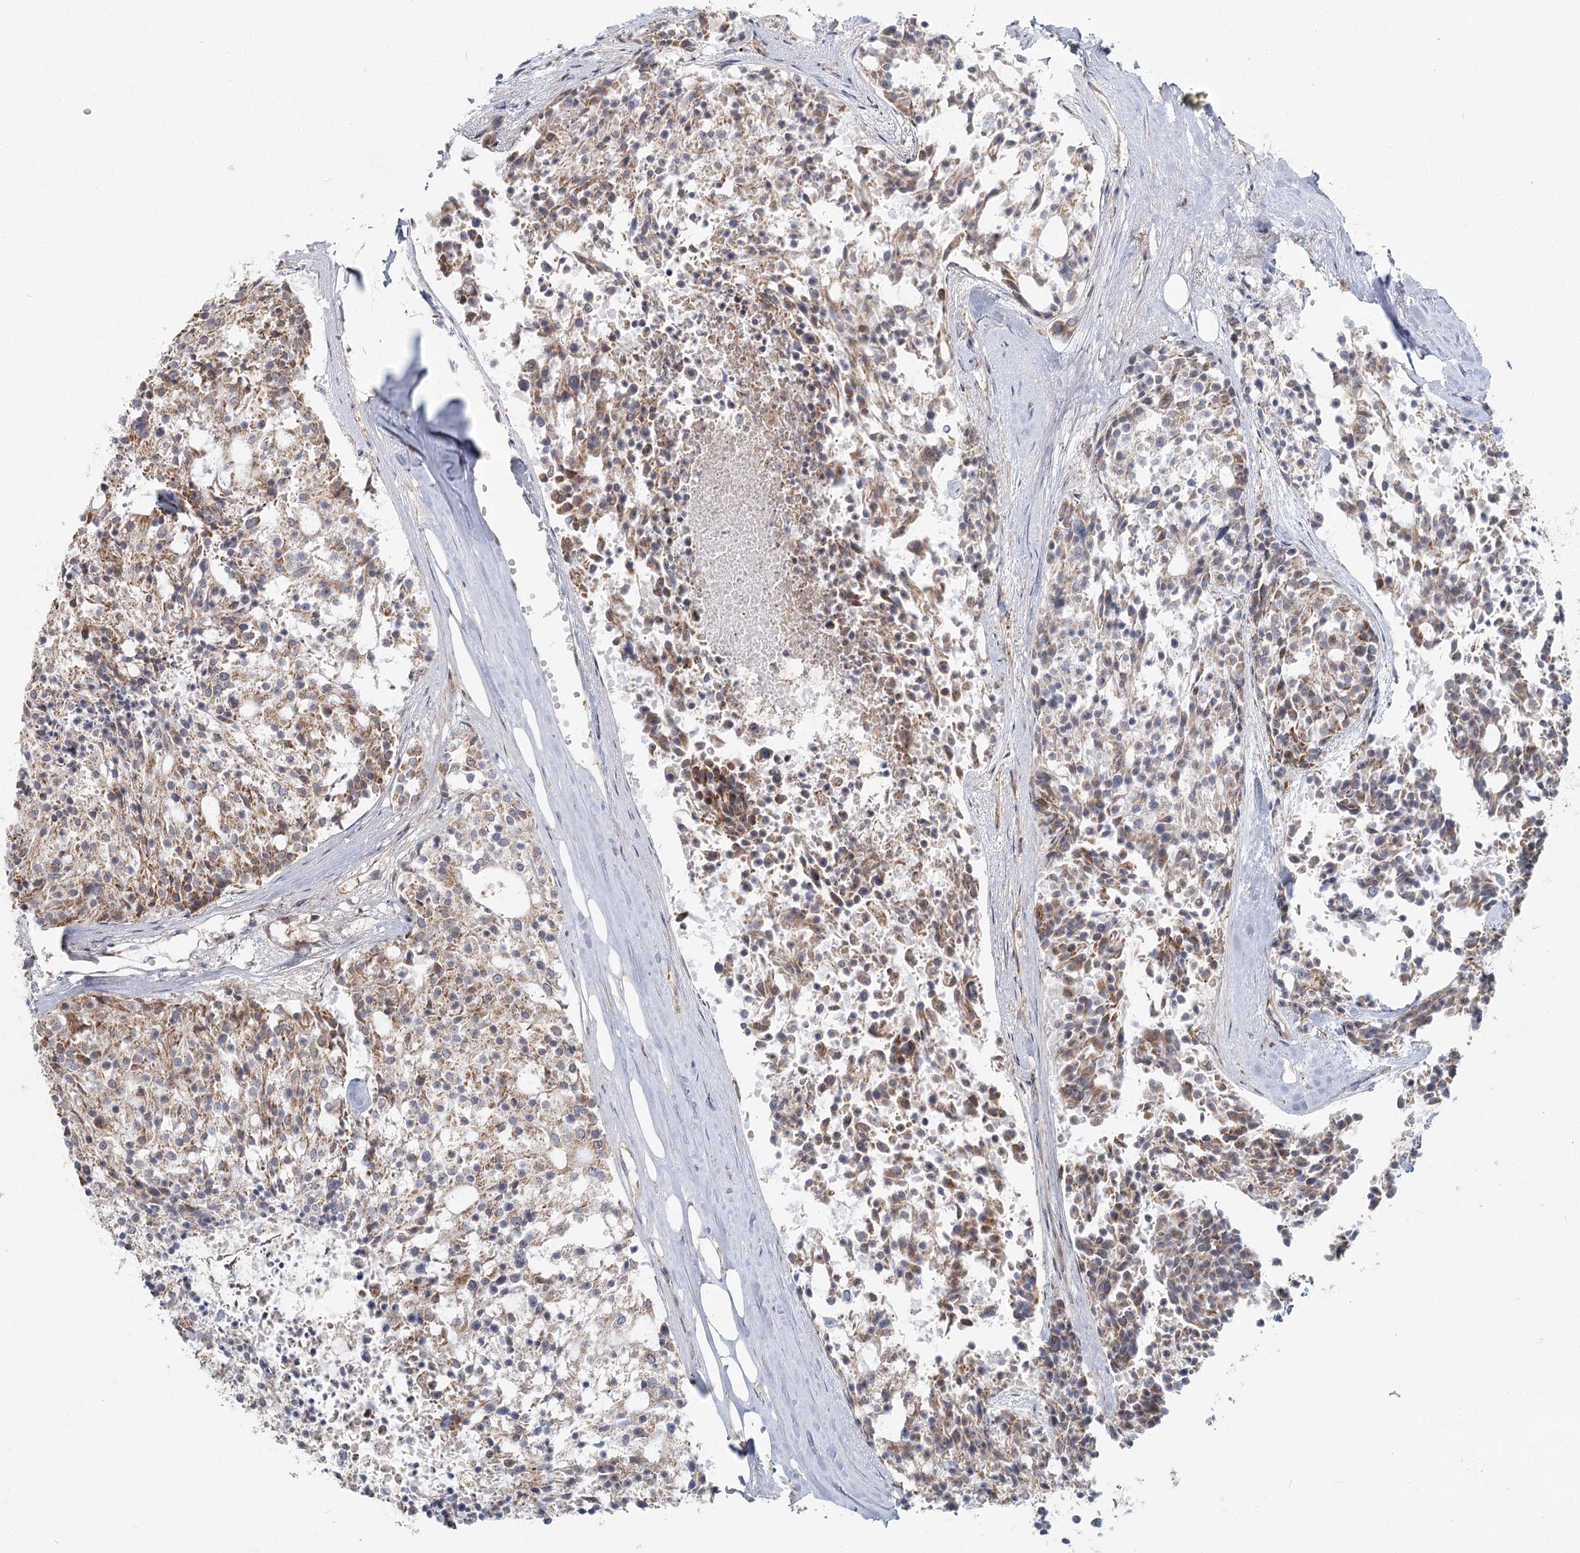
{"staining": {"intensity": "moderate", "quantity": "25%-75%", "location": "cytoplasmic/membranous"}, "tissue": "carcinoid", "cell_type": "Tumor cells", "image_type": "cancer", "snomed": [{"axis": "morphology", "description": "Carcinoid, malignant, NOS"}, {"axis": "topography", "description": "Pancreas"}], "caption": "Protein analysis of malignant carcinoid tissue demonstrates moderate cytoplasmic/membranous staining in approximately 25%-75% of tumor cells. The staining was performed using DAB, with brown indicating positive protein expression. Nuclei are stained blue with hematoxylin.", "gene": "THNSL1", "patient": {"sex": "female", "age": 54}}